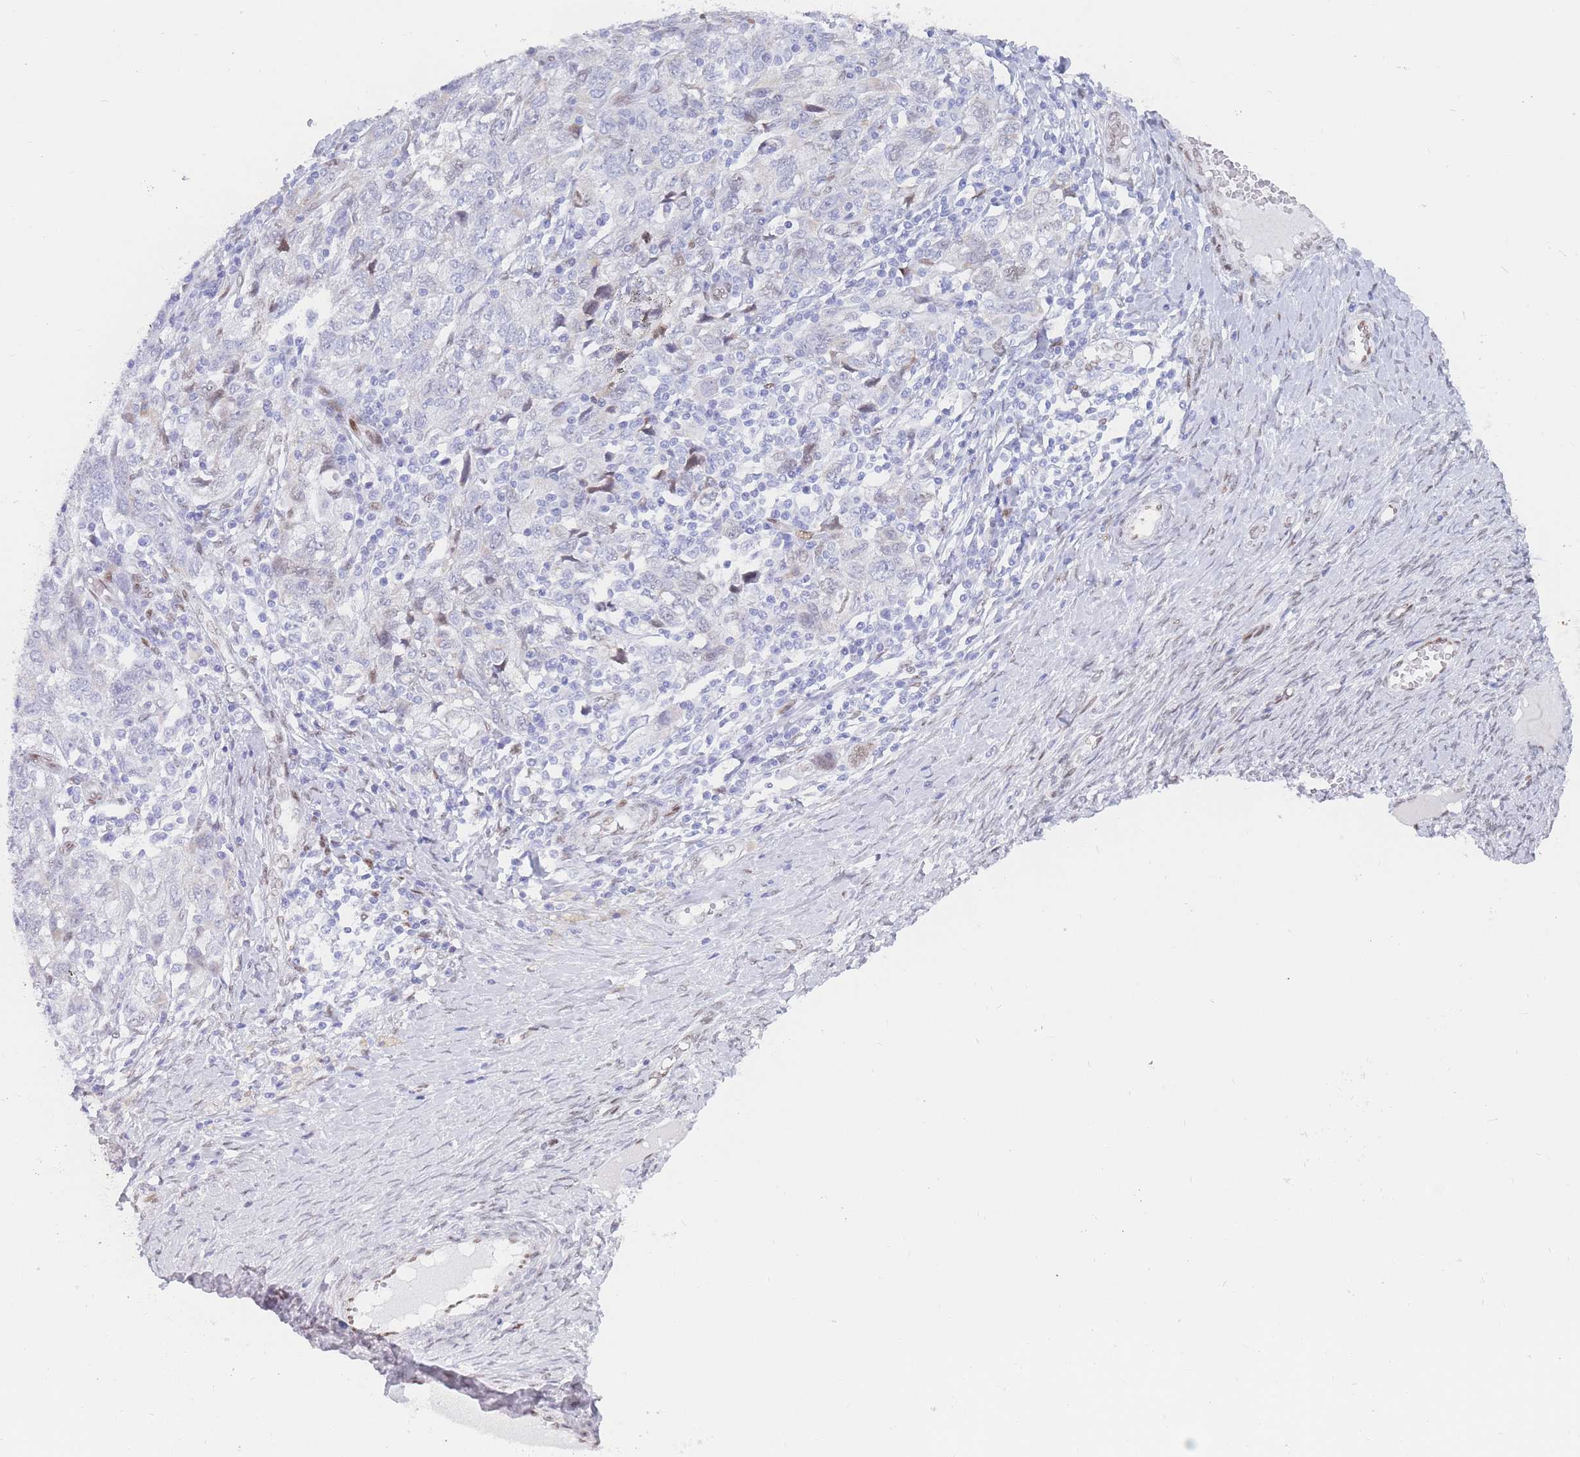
{"staining": {"intensity": "negative", "quantity": "none", "location": "none"}, "tissue": "ovarian cancer", "cell_type": "Tumor cells", "image_type": "cancer", "snomed": [{"axis": "morphology", "description": "Carcinoma, NOS"}, {"axis": "morphology", "description": "Cystadenocarcinoma, serous, NOS"}, {"axis": "topography", "description": "Ovary"}], "caption": "Ovarian cancer was stained to show a protein in brown. There is no significant expression in tumor cells. Brightfield microscopy of immunohistochemistry stained with DAB (3,3'-diaminobenzidine) (brown) and hematoxylin (blue), captured at high magnification.", "gene": "PSMB5", "patient": {"sex": "female", "age": 69}}